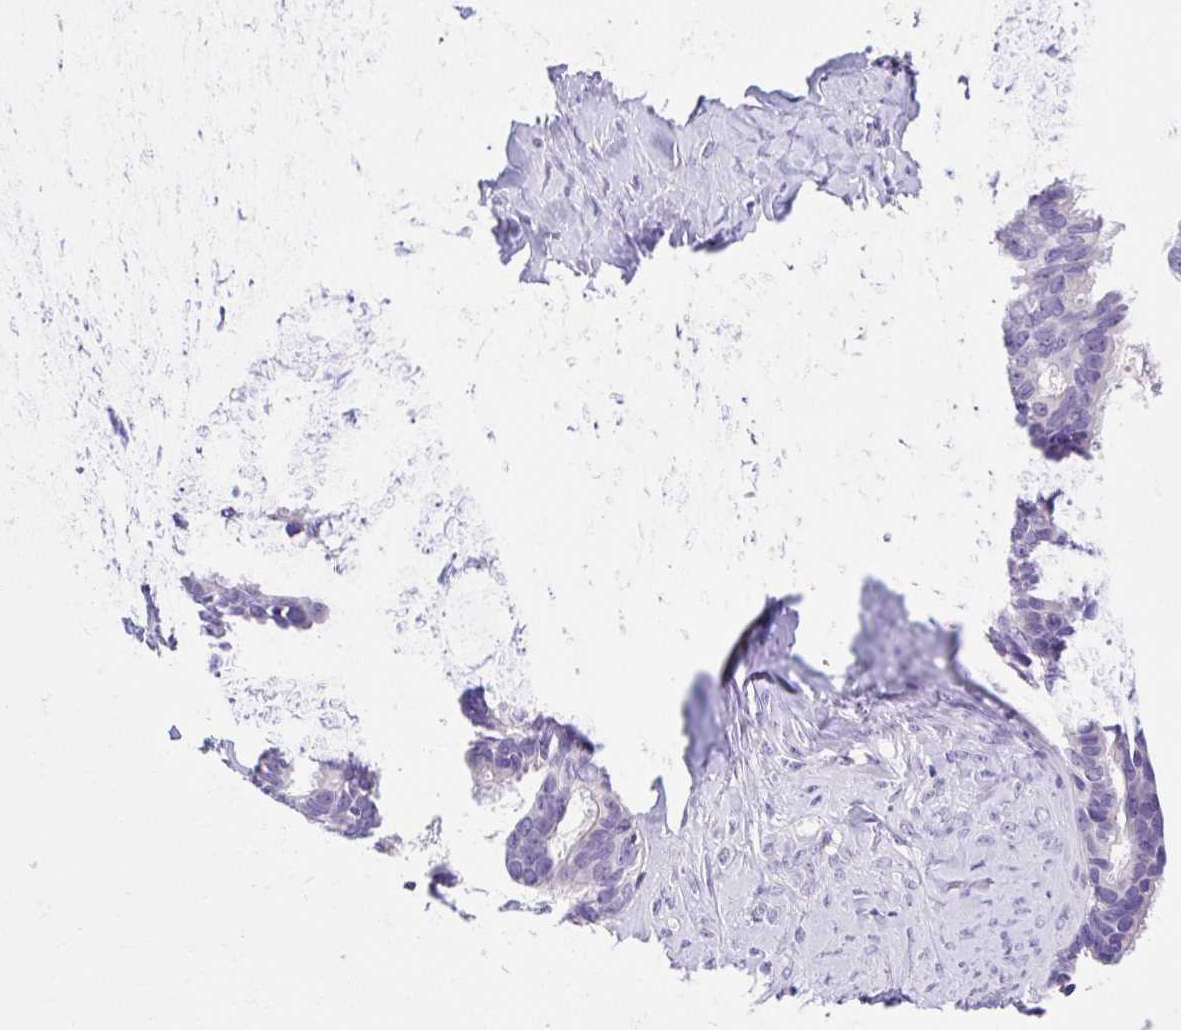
{"staining": {"intensity": "negative", "quantity": "none", "location": "none"}, "tissue": "ovarian cancer", "cell_type": "Tumor cells", "image_type": "cancer", "snomed": [{"axis": "morphology", "description": "Cystadenocarcinoma, serous, NOS"}, {"axis": "topography", "description": "Ovary"}], "caption": "IHC histopathology image of human ovarian cancer stained for a protein (brown), which exhibits no expression in tumor cells. (Immunohistochemistry (ihc), brightfield microscopy, high magnification).", "gene": "HACD4", "patient": {"sex": "female", "age": 69}}